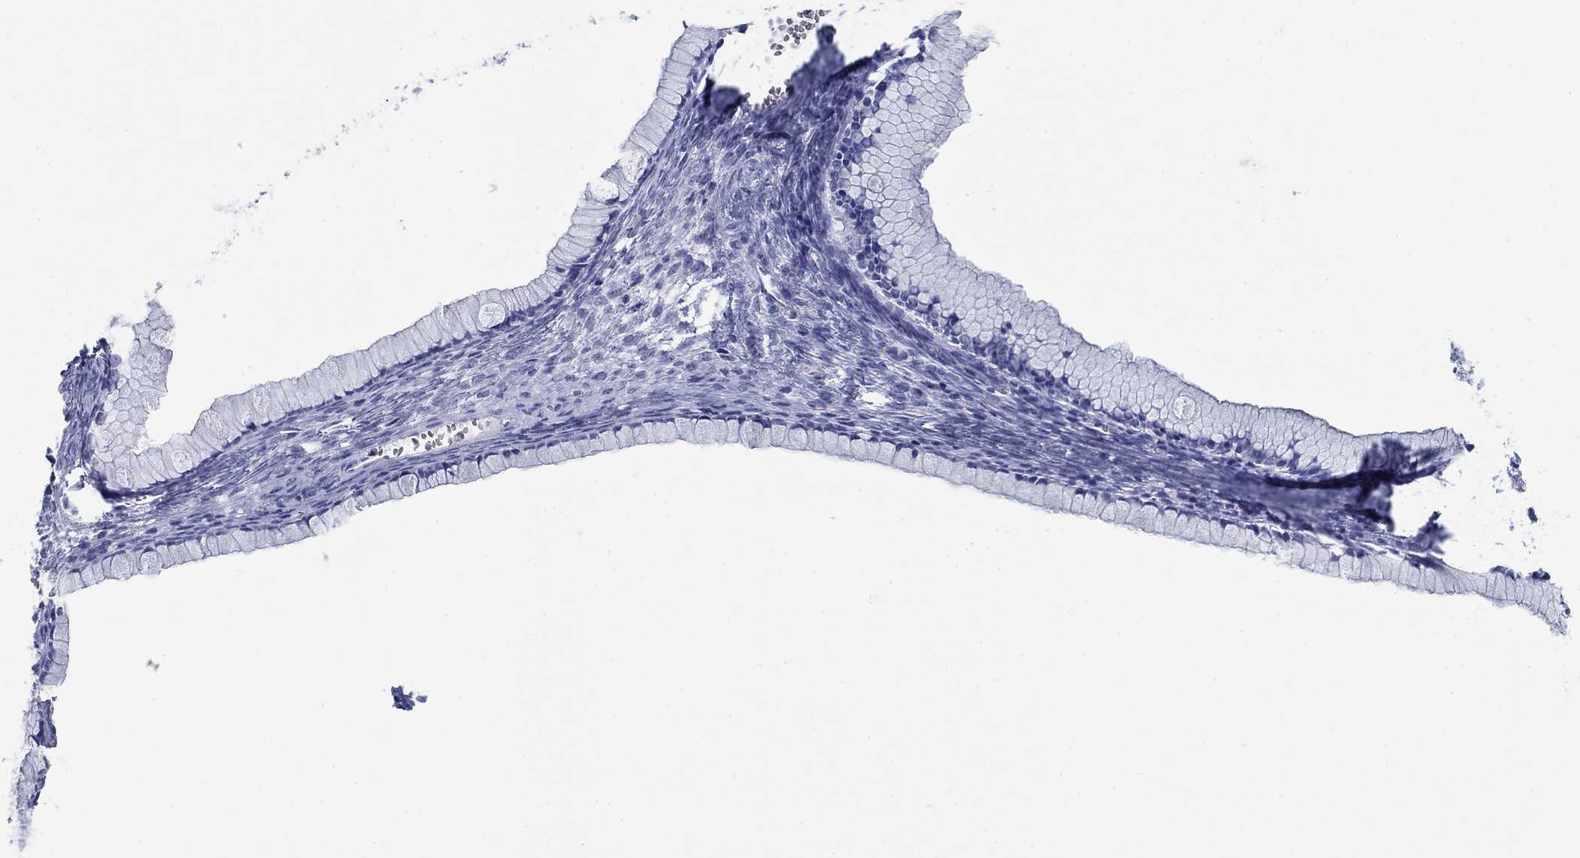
{"staining": {"intensity": "negative", "quantity": "none", "location": "none"}, "tissue": "ovarian cancer", "cell_type": "Tumor cells", "image_type": "cancer", "snomed": [{"axis": "morphology", "description": "Cystadenocarcinoma, mucinous, NOS"}, {"axis": "topography", "description": "Ovary"}], "caption": "Mucinous cystadenocarcinoma (ovarian) was stained to show a protein in brown. There is no significant expression in tumor cells.", "gene": "PDYN", "patient": {"sex": "female", "age": 41}}